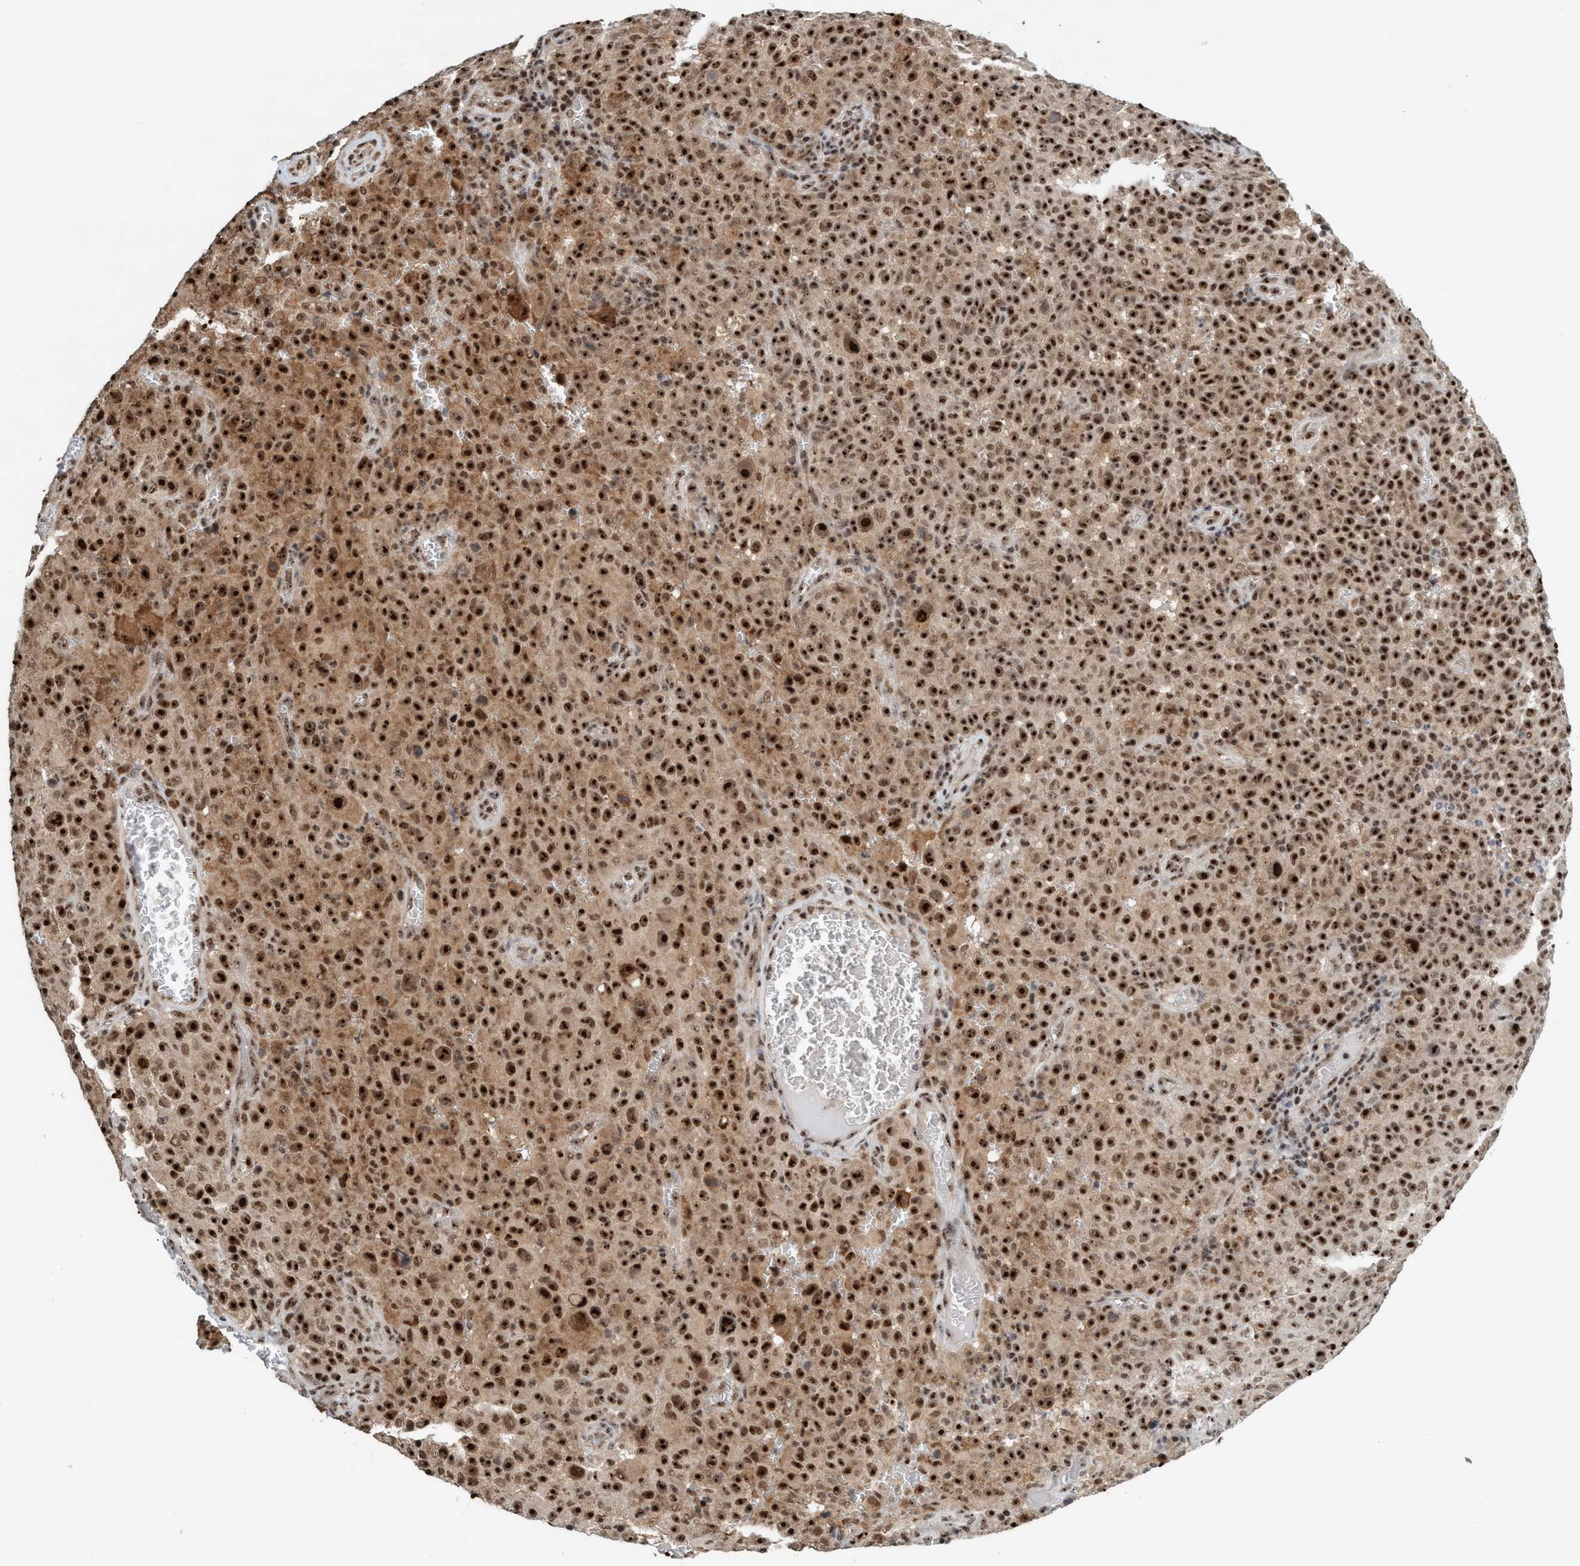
{"staining": {"intensity": "strong", "quantity": ">75%", "location": "nuclear"}, "tissue": "melanoma", "cell_type": "Tumor cells", "image_type": "cancer", "snomed": [{"axis": "morphology", "description": "Malignant melanoma, NOS"}, {"axis": "topography", "description": "Skin"}], "caption": "Human melanoma stained with a protein marker demonstrates strong staining in tumor cells.", "gene": "SMCR8", "patient": {"sex": "female", "age": 82}}